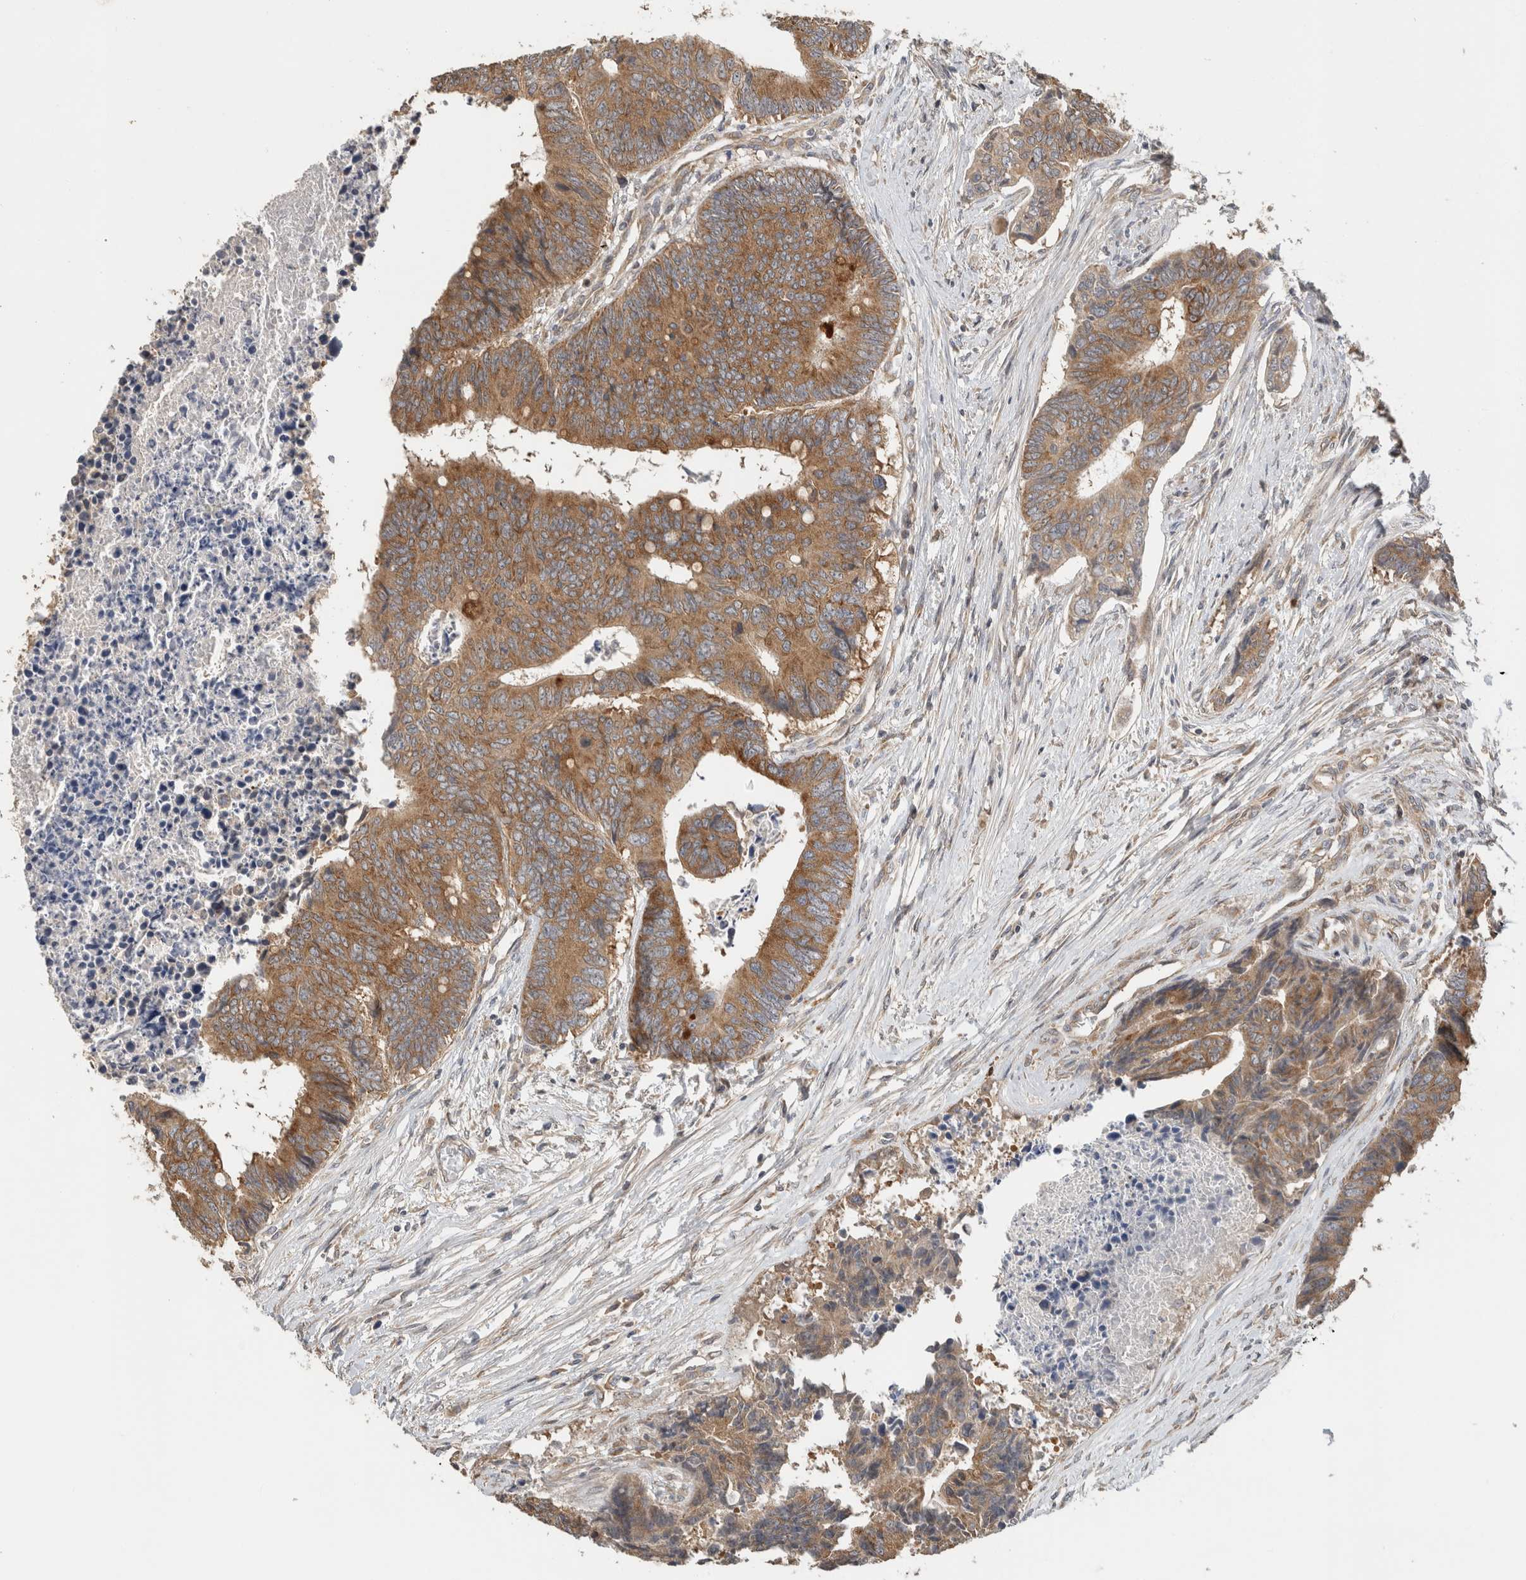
{"staining": {"intensity": "moderate", "quantity": ">75%", "location": "cytoplasmic/membranous"}, "tissue": "colorectal cancer", "cell_type": "Tumor cells", "image_type": "cancer", "snomed": [{"axis": "morphology", "description": "Adenocarcinoma, NOS"}, {"axis": "topography", "description": "Rectum"}], "caption": "Tumor cells display medium levels of moderate cytoplasmic/membranous staining in about >75% of cells in colorectal cancer. The staining is performed using DAB brown chromogen to label protein expression. The nuclei are counter-stained blue using hematoxylin.", "gene": "PUM1", "patient": {"sex": "male", "age": 84}}